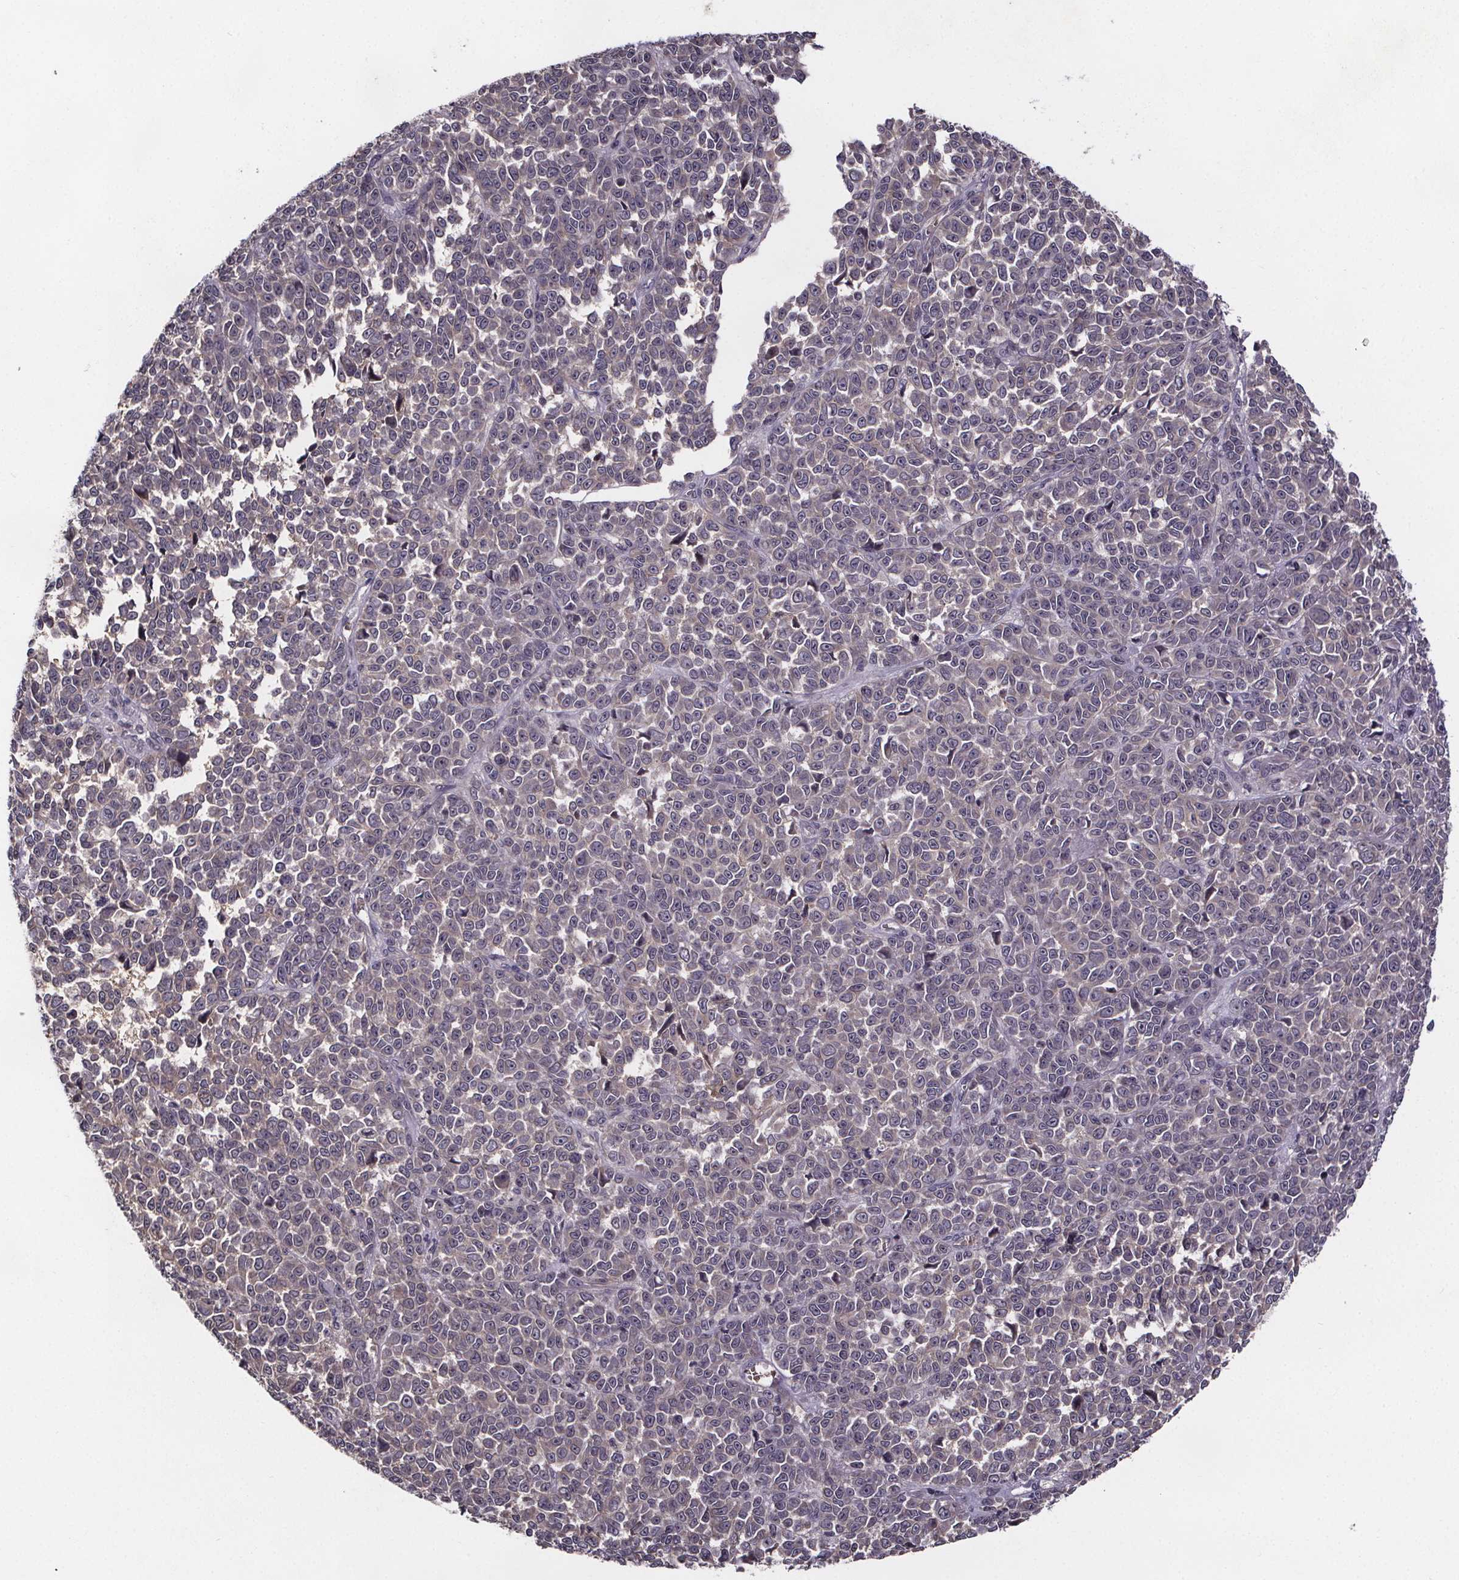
{"staining": {"intensity": "negative", "quantity": "none", "location": "none"}, "tissue": "melanoma", "cell_type": "Tumor cells", "image_type": "cancer", "snomed": [{"axis": "morphology", "description": "Malignant melanoma, NOS"}, {"axis": "topography", "description": "Skin"}], "caption": "Immunohistochemistry (IHC) of melanoma reveals no expression in tumor cells.", "gene": "SMIM1", "patient": {"sex": "female", "age": 95}}